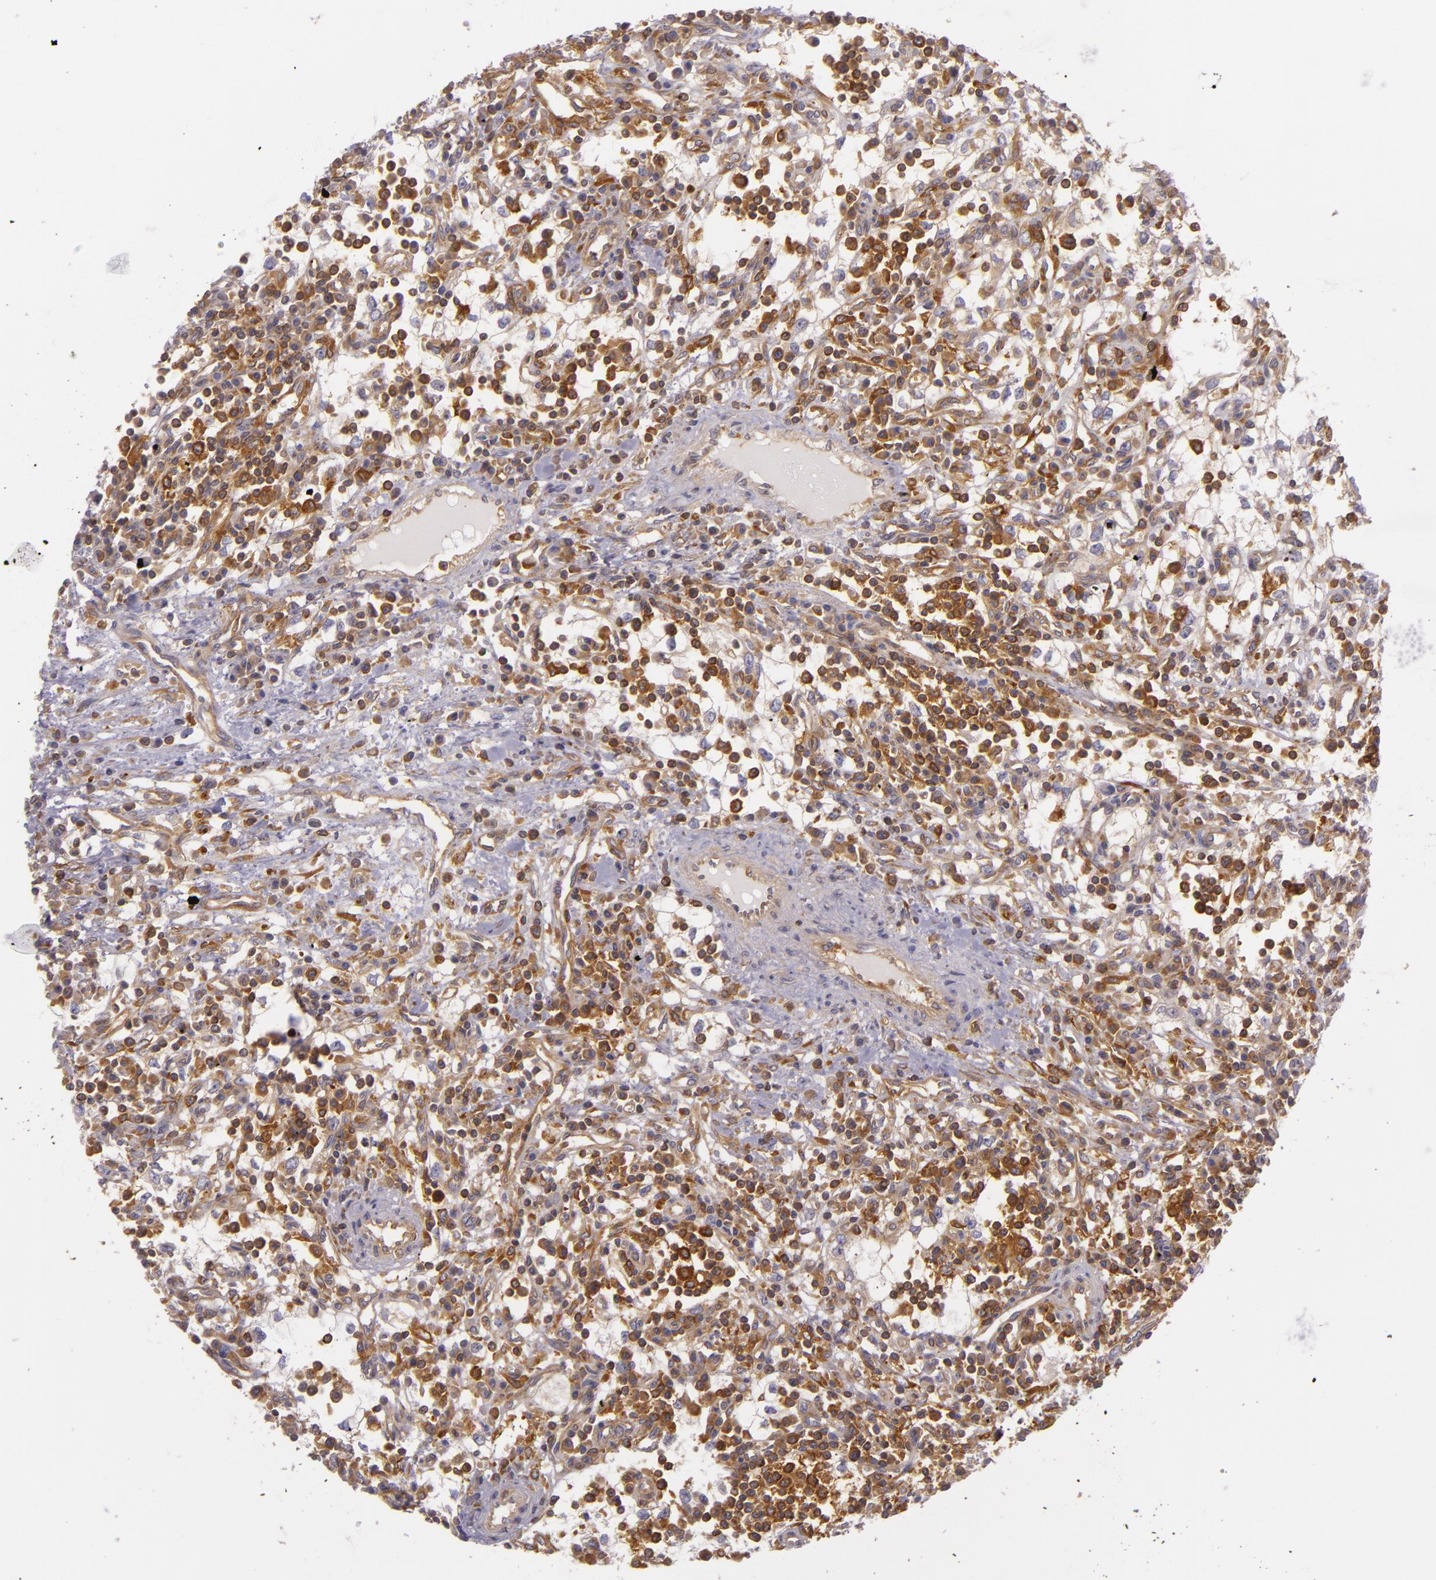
{"staining": {"intensity": "moderate", "quantity": ">75%", "location": "cytoplasmic/membranous"}, "tissue": "renal cancer", "cell_type": "Tumor cells", "image_type": "cancer", "snomed": [{"axis": "morphology", "description": "Adenocarcinoma, NOS"}, {"axis": "topography", "description": "Kidney"}], "caption": "Immunohistochemical staining of human renal adenocarcinoma displays moderate cytoplasmic/membranous protein expression in approximately >75% of tumor cells.", "gene": "TLN1", "patient": {"sex": "male", "age": 82}}